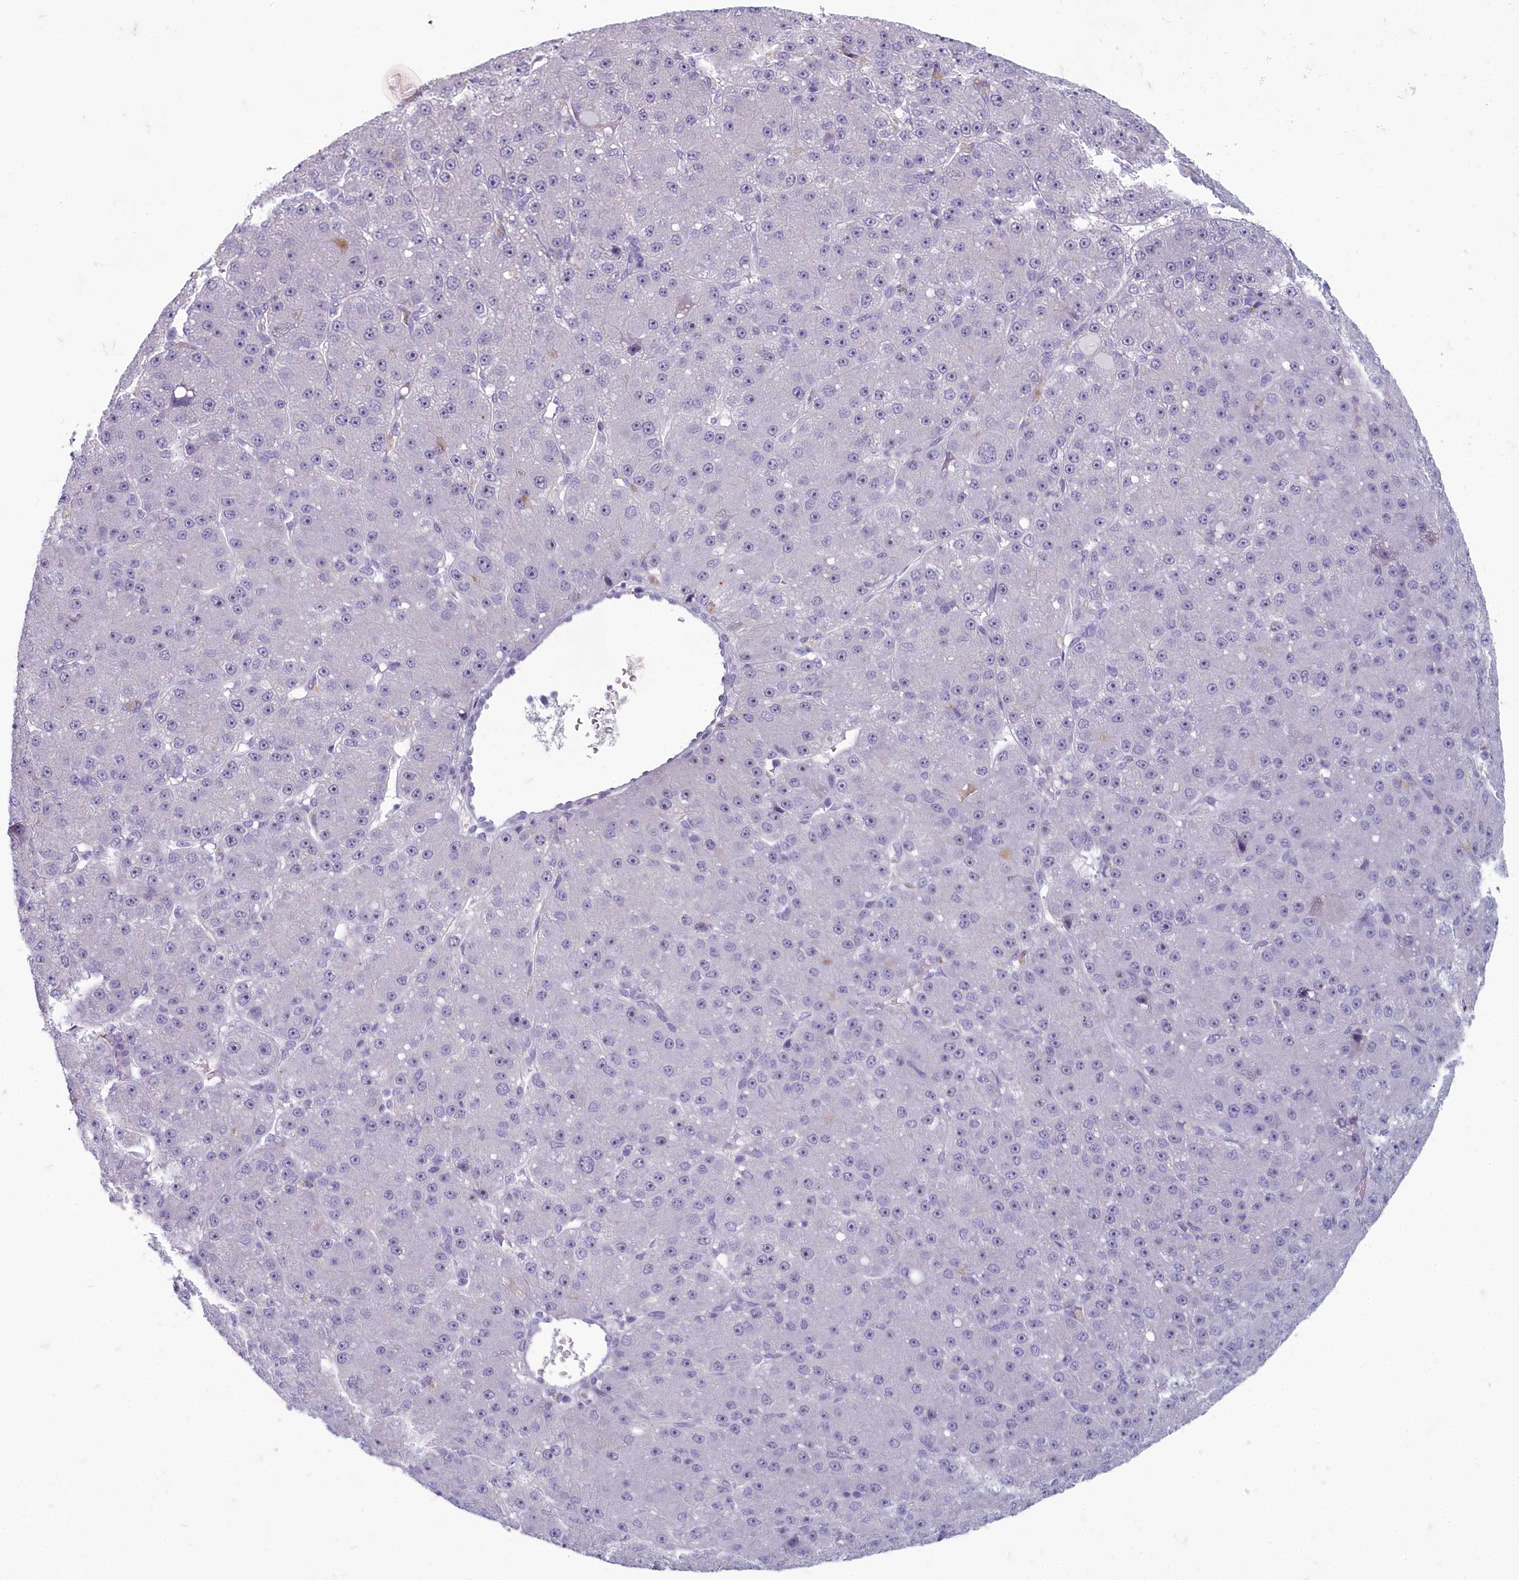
{"staining": {"intensity": "negative", "quantity": "none", "location": "none"}, "tissue": "liver cancer", "cell_type": "Tumor cells", "image_type": "cancer", "snomed": [{"axis": "morphology", "description": "Carcinoma, Hepatocellular, NOS"}, {"axis": "topography", "description": "Liver"}], "caption": "DAB (3,3'-diaminobenzidine) immunohistochemical staining of human liver cancer shows no significant positivity in tumor cells.", "gene": "INSYN2A", "patient": {"sex": "male", "age": 67}}